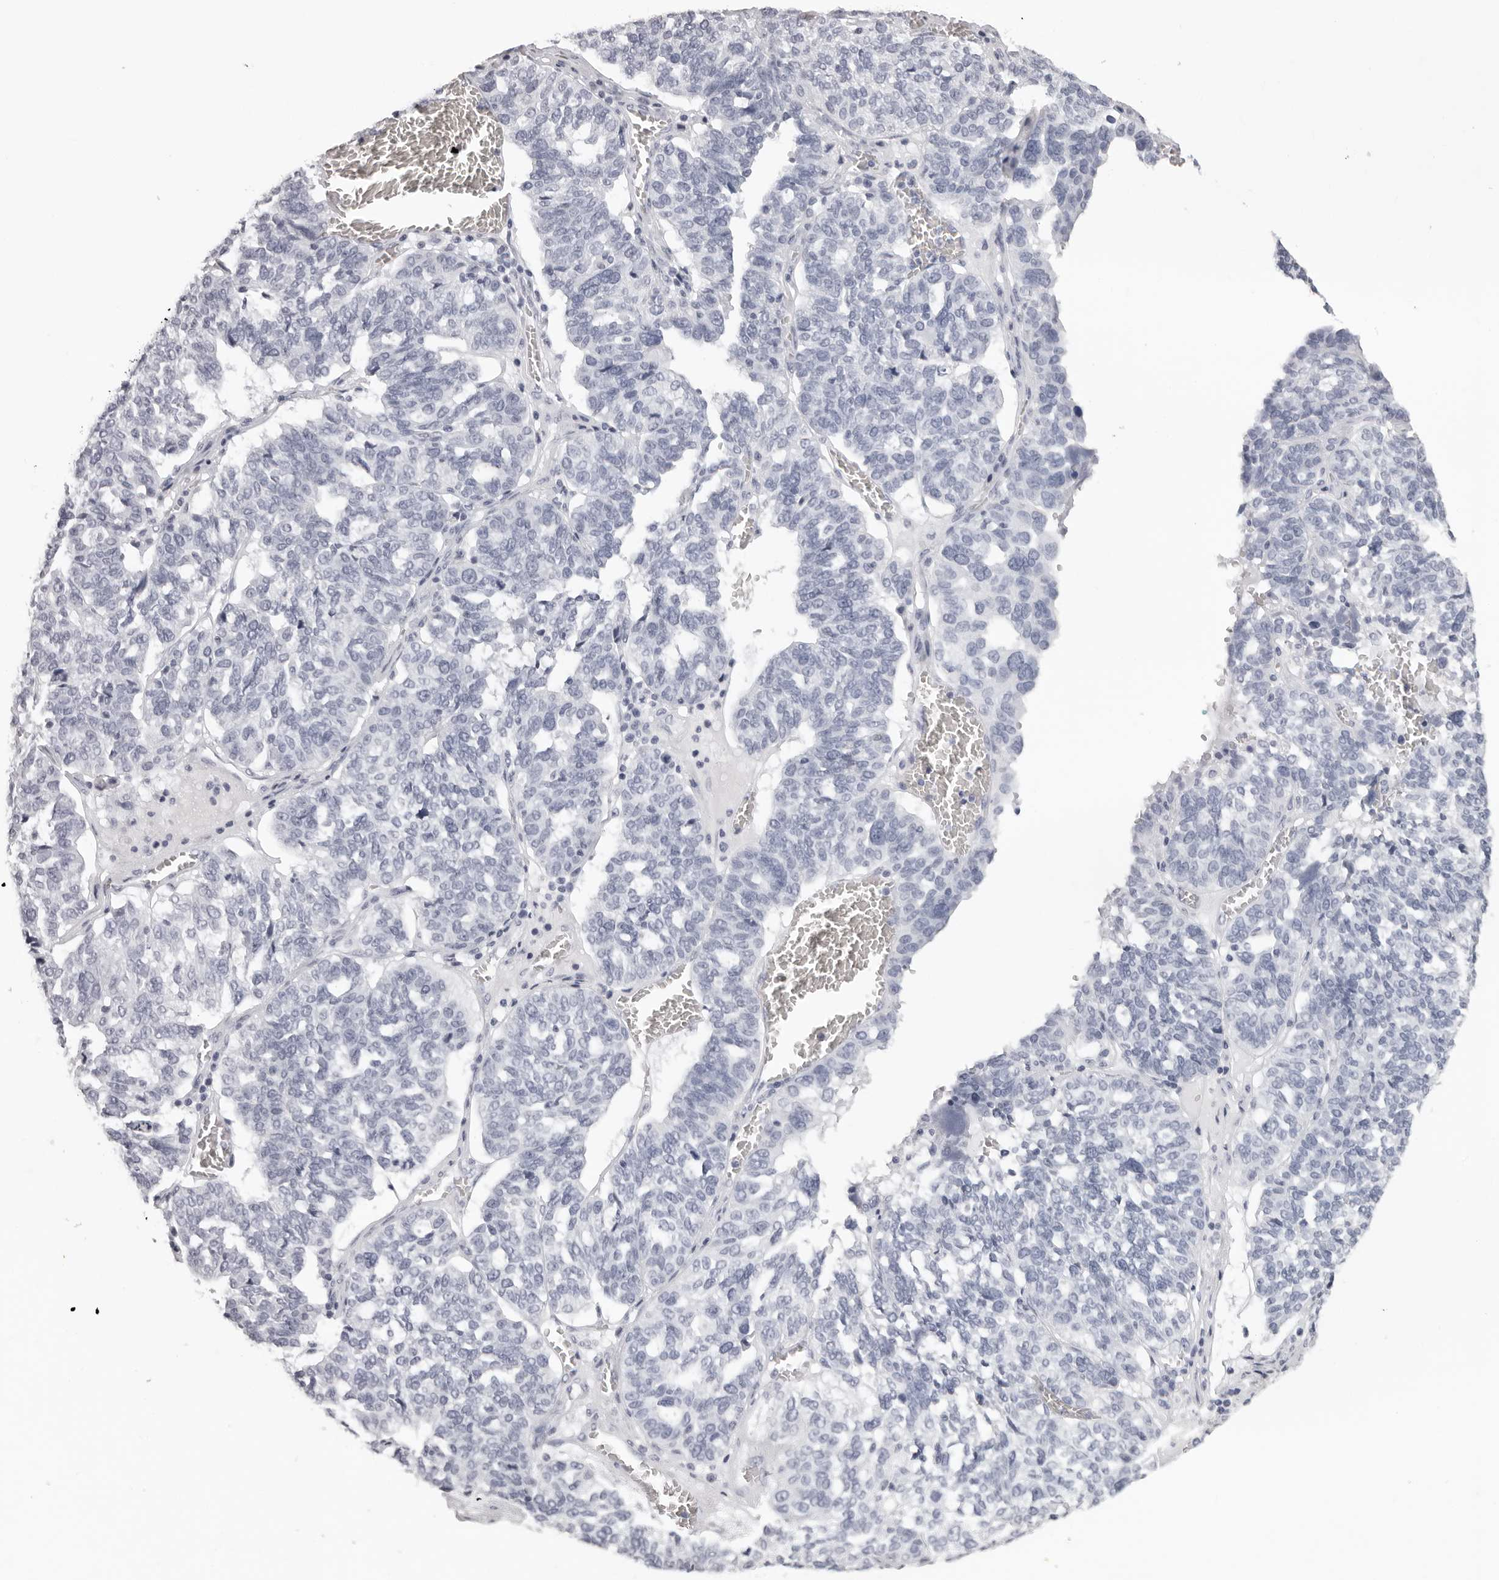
{"staining": {"intensity": "negative", "quantity": "none", "location": "none"}, "tissue": "ovarian cancer", "cell_type": "Tumor cells", "image_type": "cancer", "snomed": [{"axis": "morphology", "description": "Cystadenocarcinoma, serous, NOS"}, {"axis": "topography", "description": "Ovary"}], "caption": "Human ovarian serous cystadenocarcinoma stained for a protein using immunohistochemistry reveals no staining in tumor cells.", "gene": "CST1", "patient": {"sex": "female", "age": 59}}